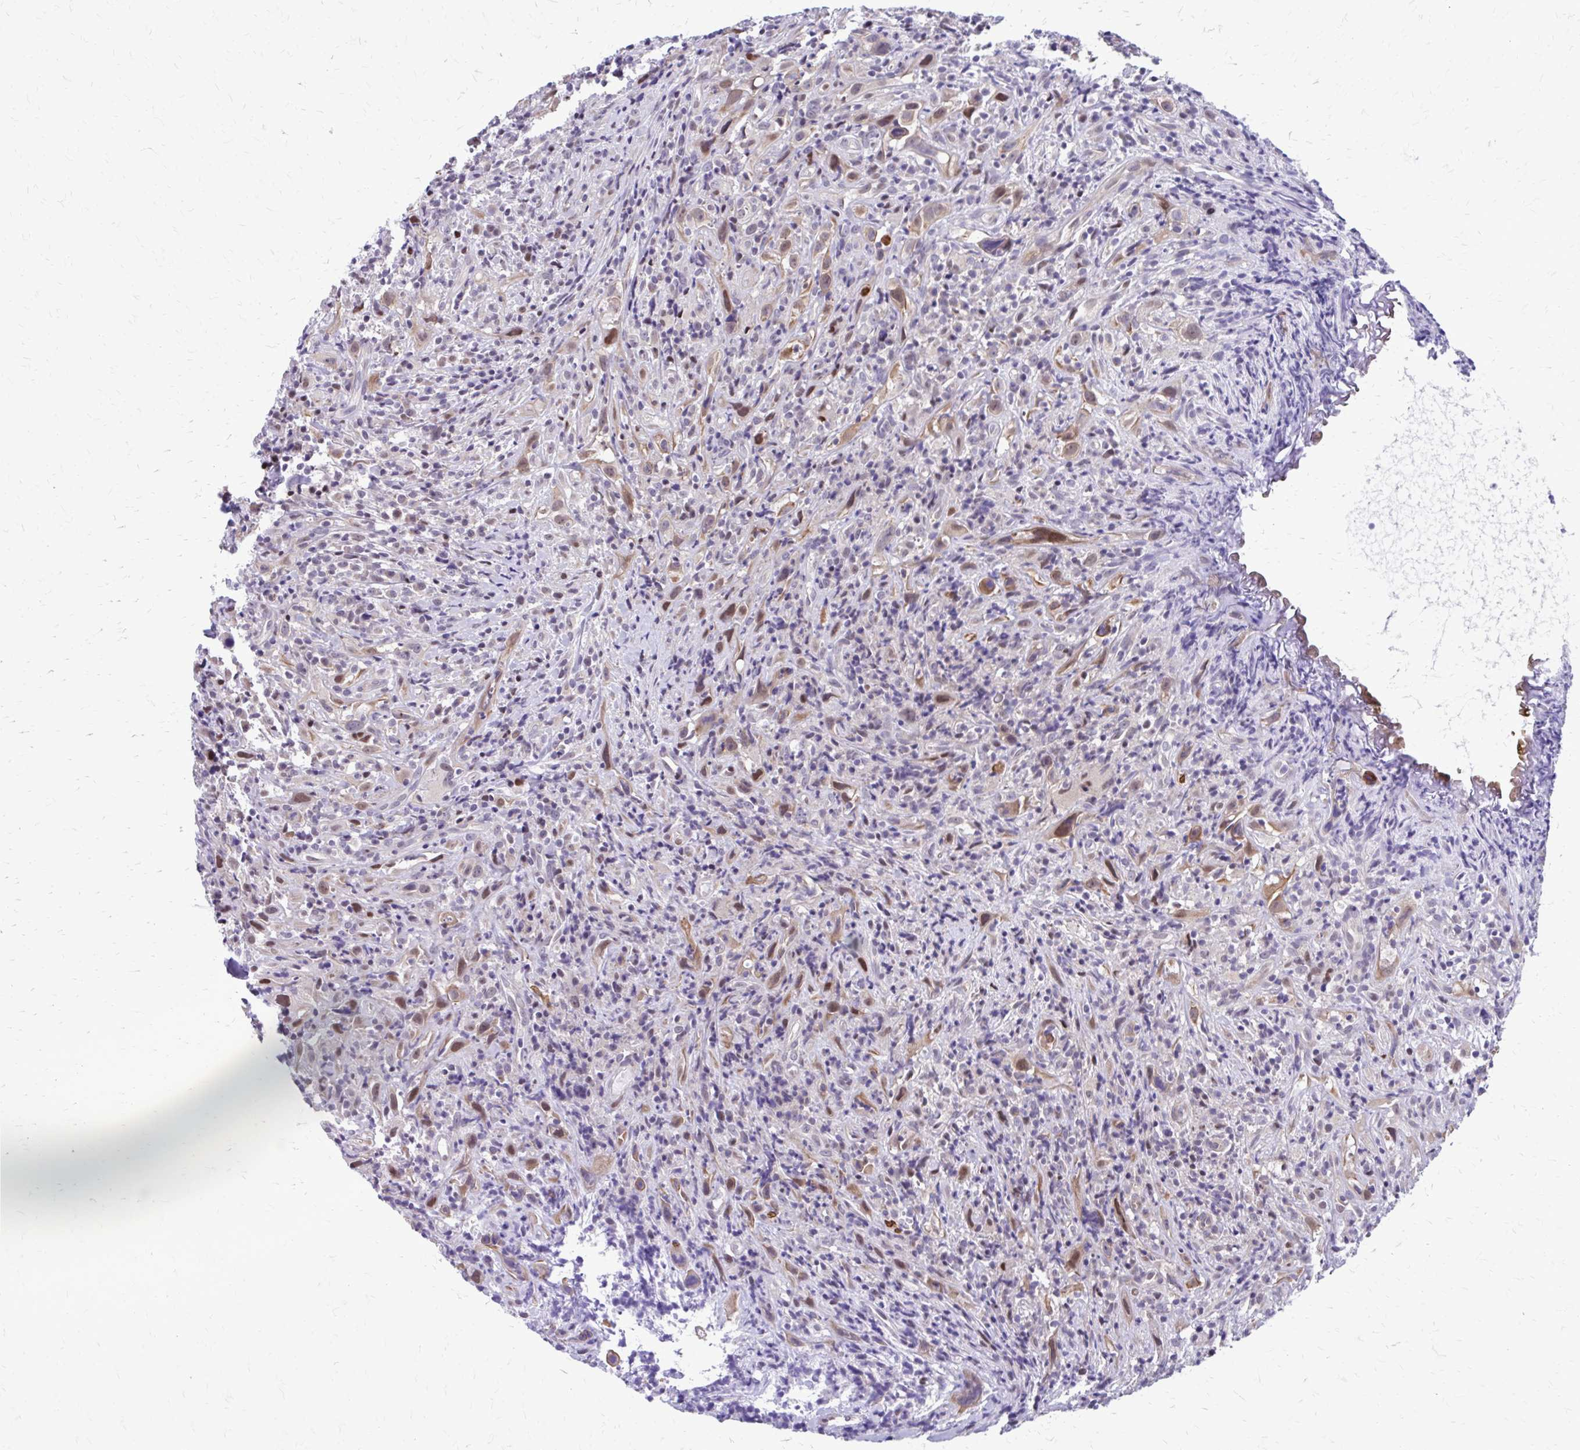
{"staining": {"intensity": "moderate", "quantity": "<25%", "location": "cytoplasmic/membranous,nuclear"}, "tissue": "head and neck cancer", "cell_type": "Tumor cells", "image_type": "cancer", "snomed": [{"axis": "morphology", "description": "Squamous cell carcinoma, NOS"}, {"axis": "topography", "description": "Head-Neck"}], "caption": "About <25% of tumor cells in human squamous cell carcinoma (head and neck) display moderate cytoplasmic/membranous and nuclear protein expression as visualized by brown immunohistochemical staining.", "gene": "ANKRD30B", "patient": {"sex": "female", "age": 95}}